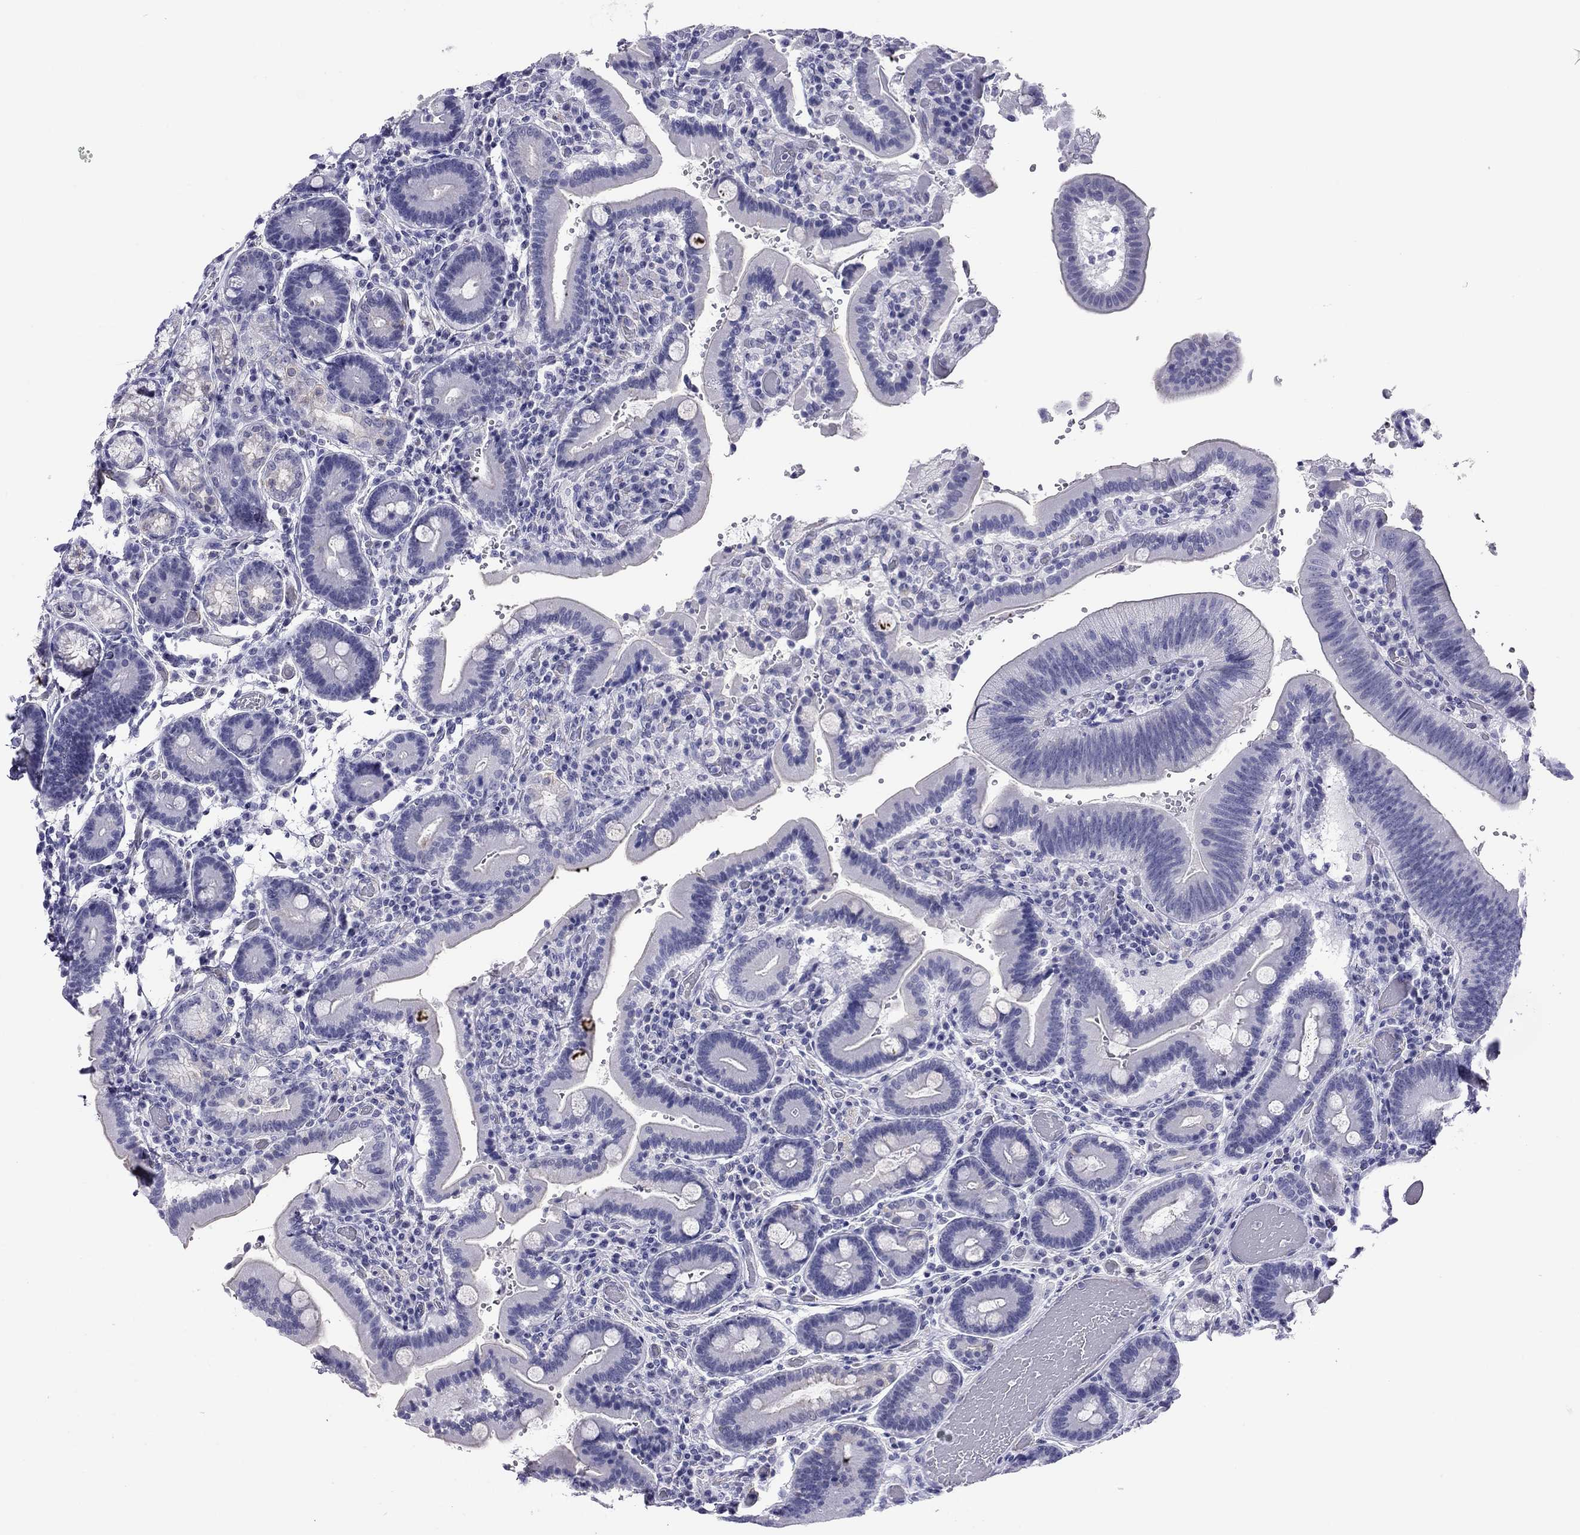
{"staining": {"intensity": "negative", "quantity": "none", "location": "none"}, "tissue": "duodenum", "cell_type": "Glandular cells", "image_type": "normal", "snomed": [{"axis": "morphology", "description": "Normal tissue, NOS"}, {"axis": "topography", "description": "Duodenum"}], "caption": "The histopathology image shows no staining of glandular cells in unremarkable duodenum. (DAB (3,3'-diaminobenzidine) immunohistochemistry (IHC) visualized using brightfield microscopy, high magnification).", "gene": "MYMX", "patient": {"sex": "female", "age": 62}}